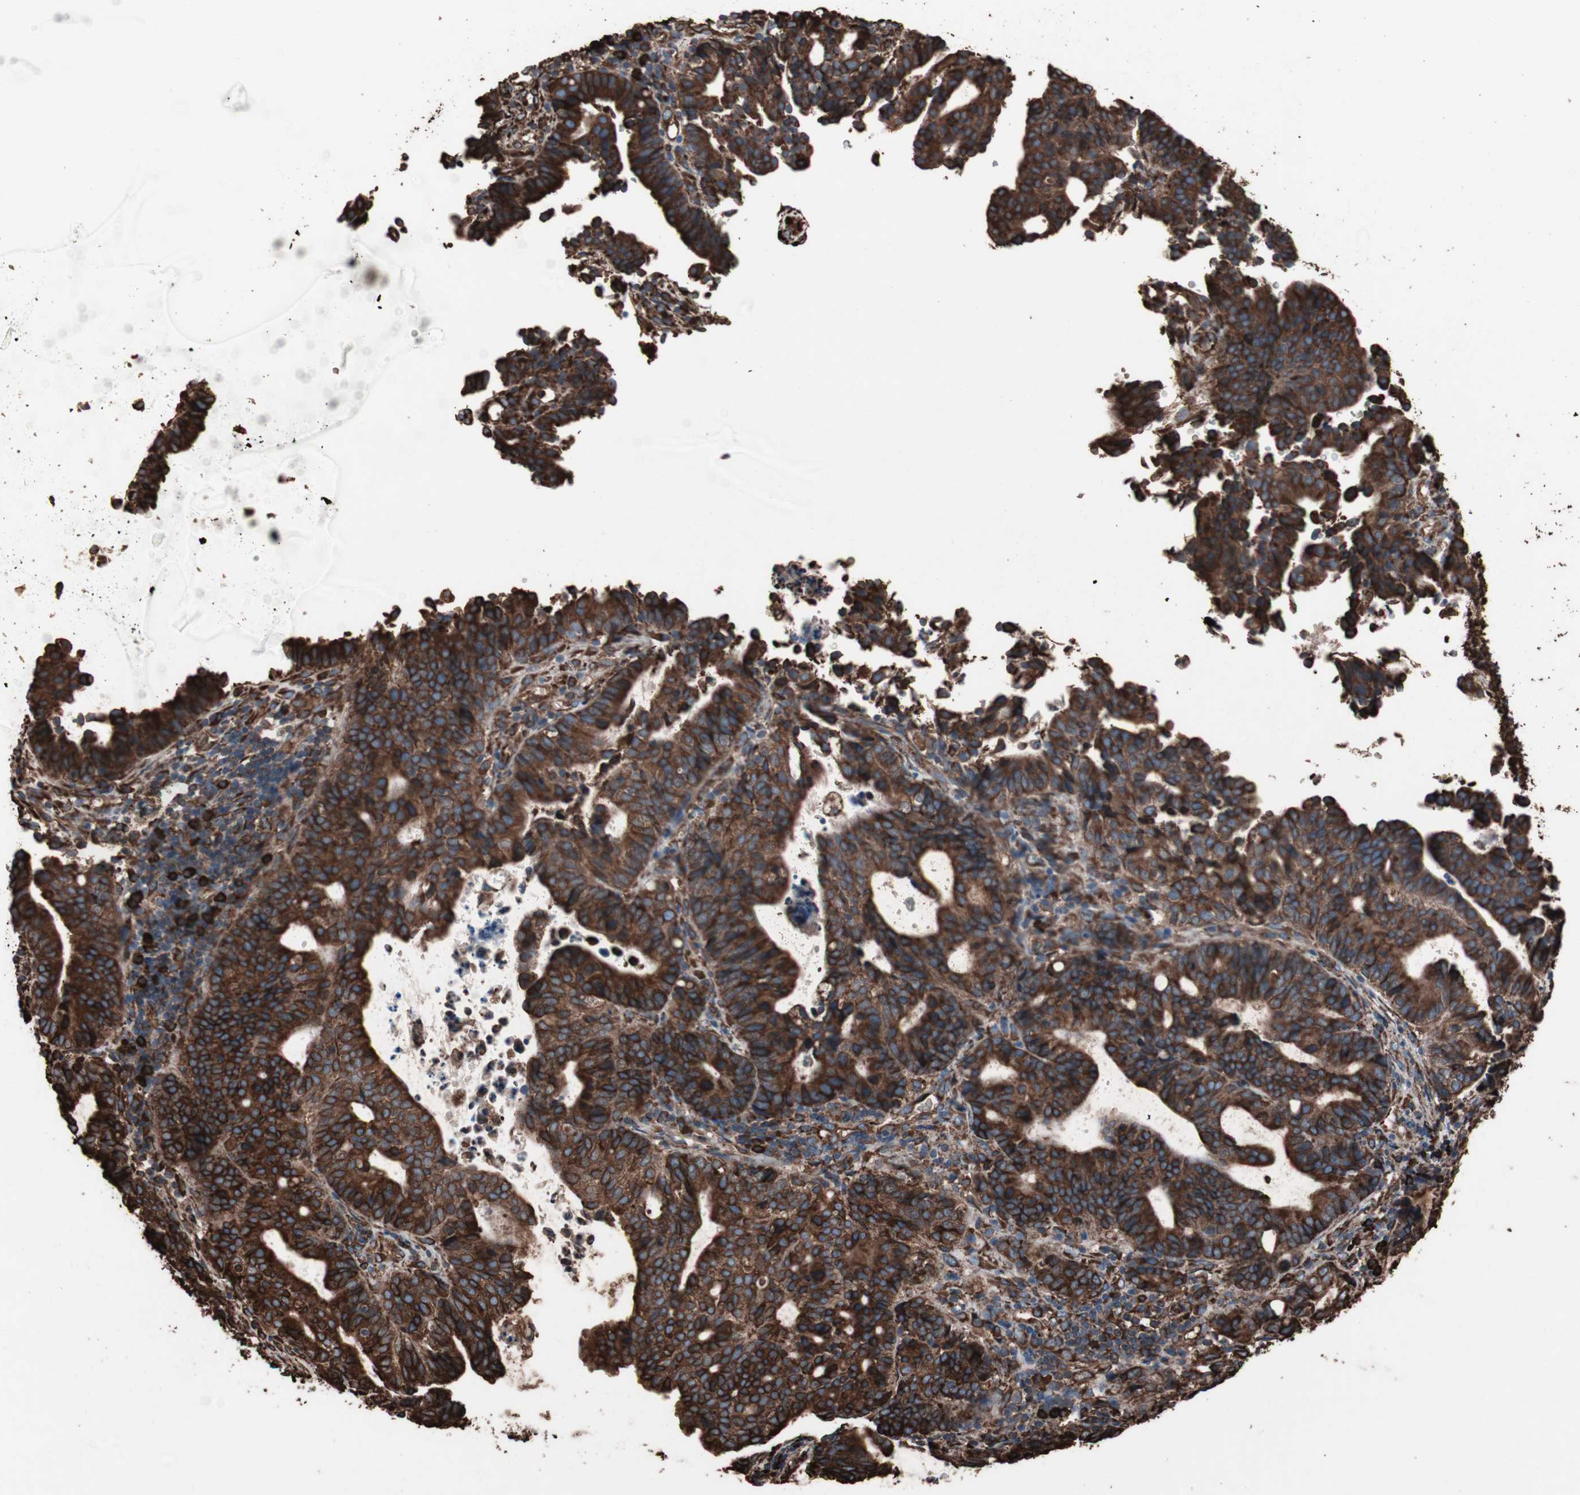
{"staining": {"intensity": "strong", "quantity": ">75%", "location": "cytoplasmic/membranous"}, "tissue": "endometrial cancer", "cell_type": "Tumor cells", "image_type": "cancer", "snomed": [{"axis": "morphology", "description": "Adenocarcinoma, NOS"}, {"axis": "topography", "description": "Uterus"}], "caption": "IHC of human endometrial cancer displays high levels of strong cytoplasmic/membranous positivity in approximately >75% of tumor cells.", "gene": "HSP90B1", "patient": {"sex": "female", "age": 83}}